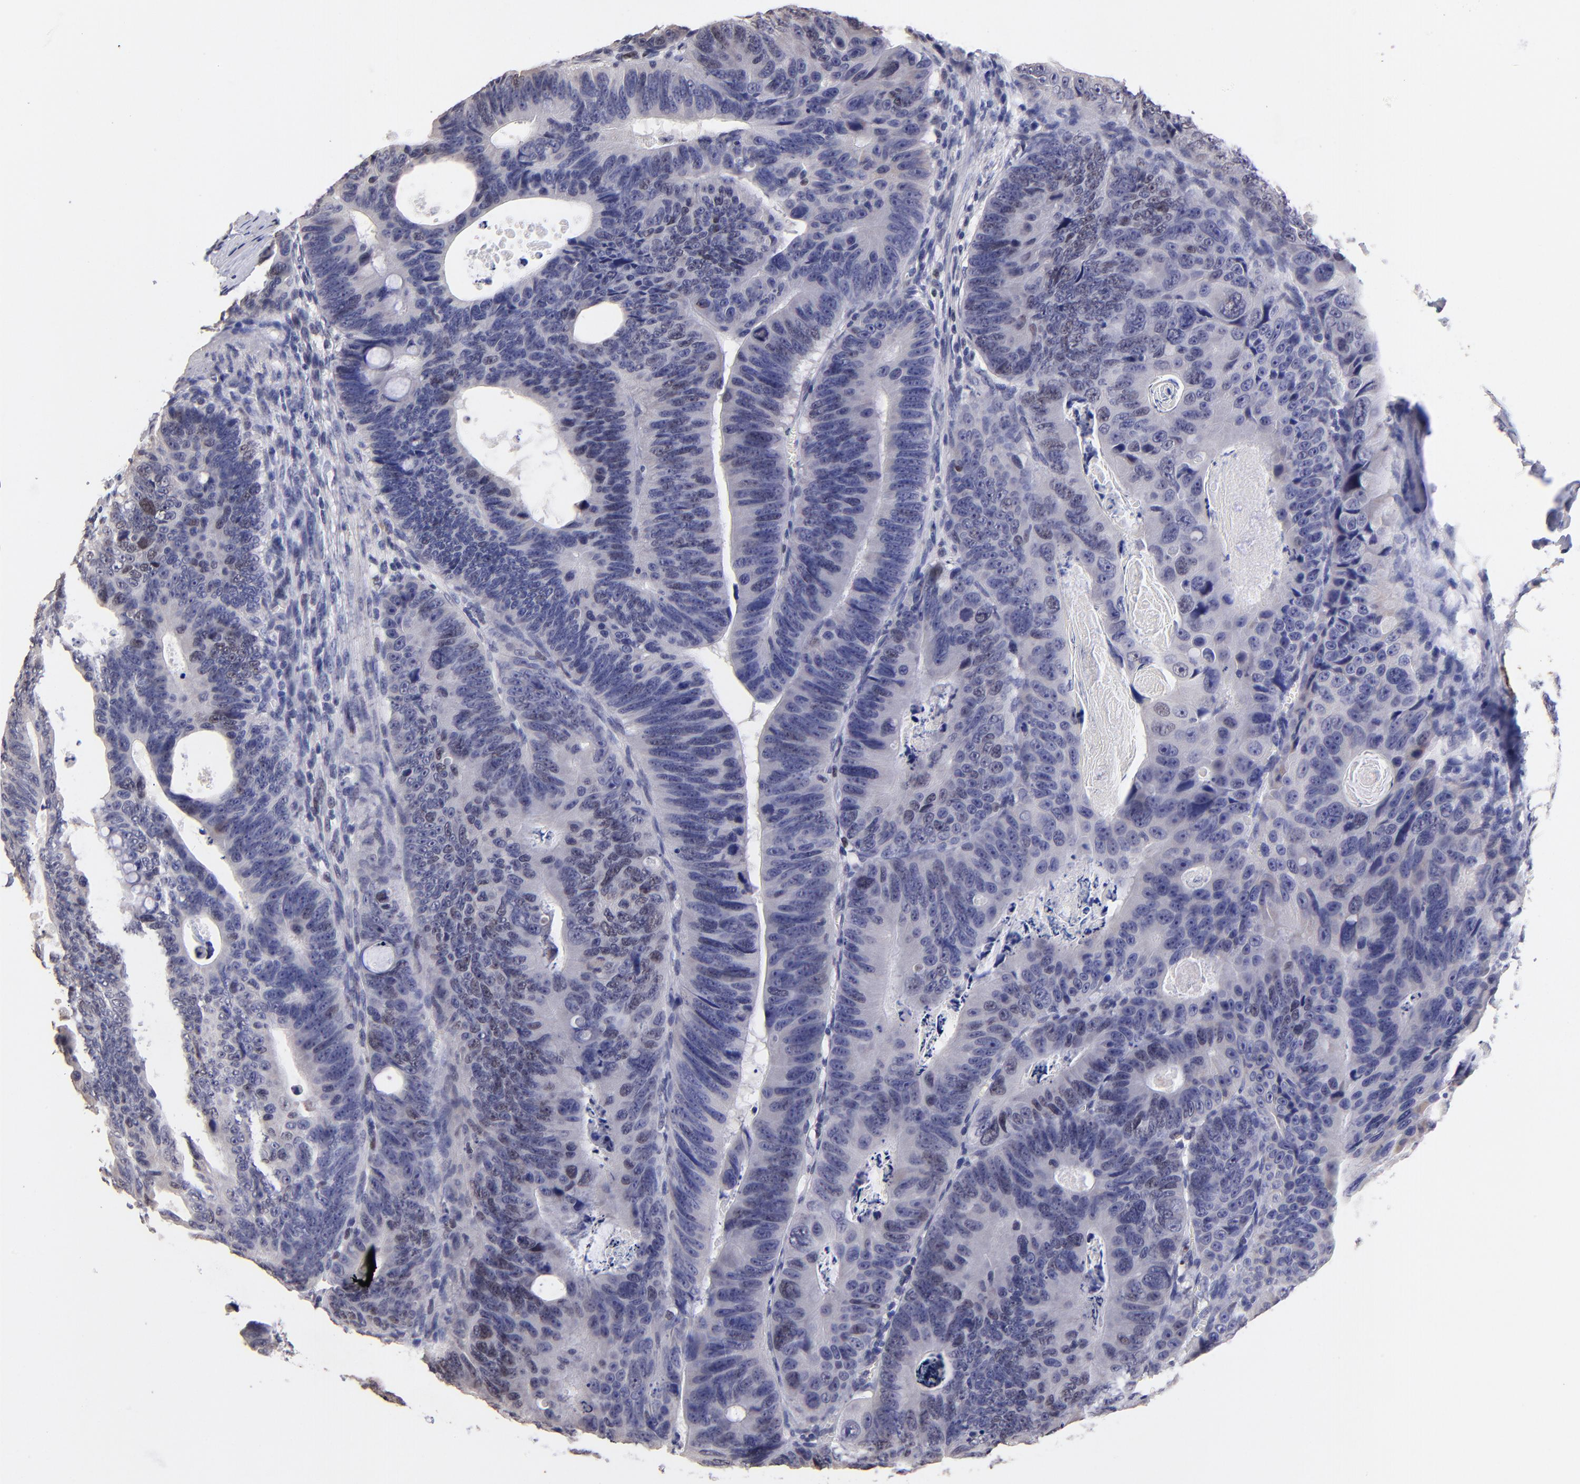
{"staining": {"intensity": "weak", "quantity": "<25%", "location": "nuclear"}, "tissue": "colorectal cancer", "cell_type": "Tumor cells", "image_type": "cancer", "snomed": [{"axis": "morphology", "description": "Adenocarcinoma, NOS"}, {"axis": "topography", "description": "Colon"}], "caption": "DAB (3,3'-diaminobenzidine) immunohistochemical staining of colorectal adenocarcinoma shows no significant staining in tumor cells.", "gene": "DNMT1", "patient": {"sex": "female", "age": 55}}